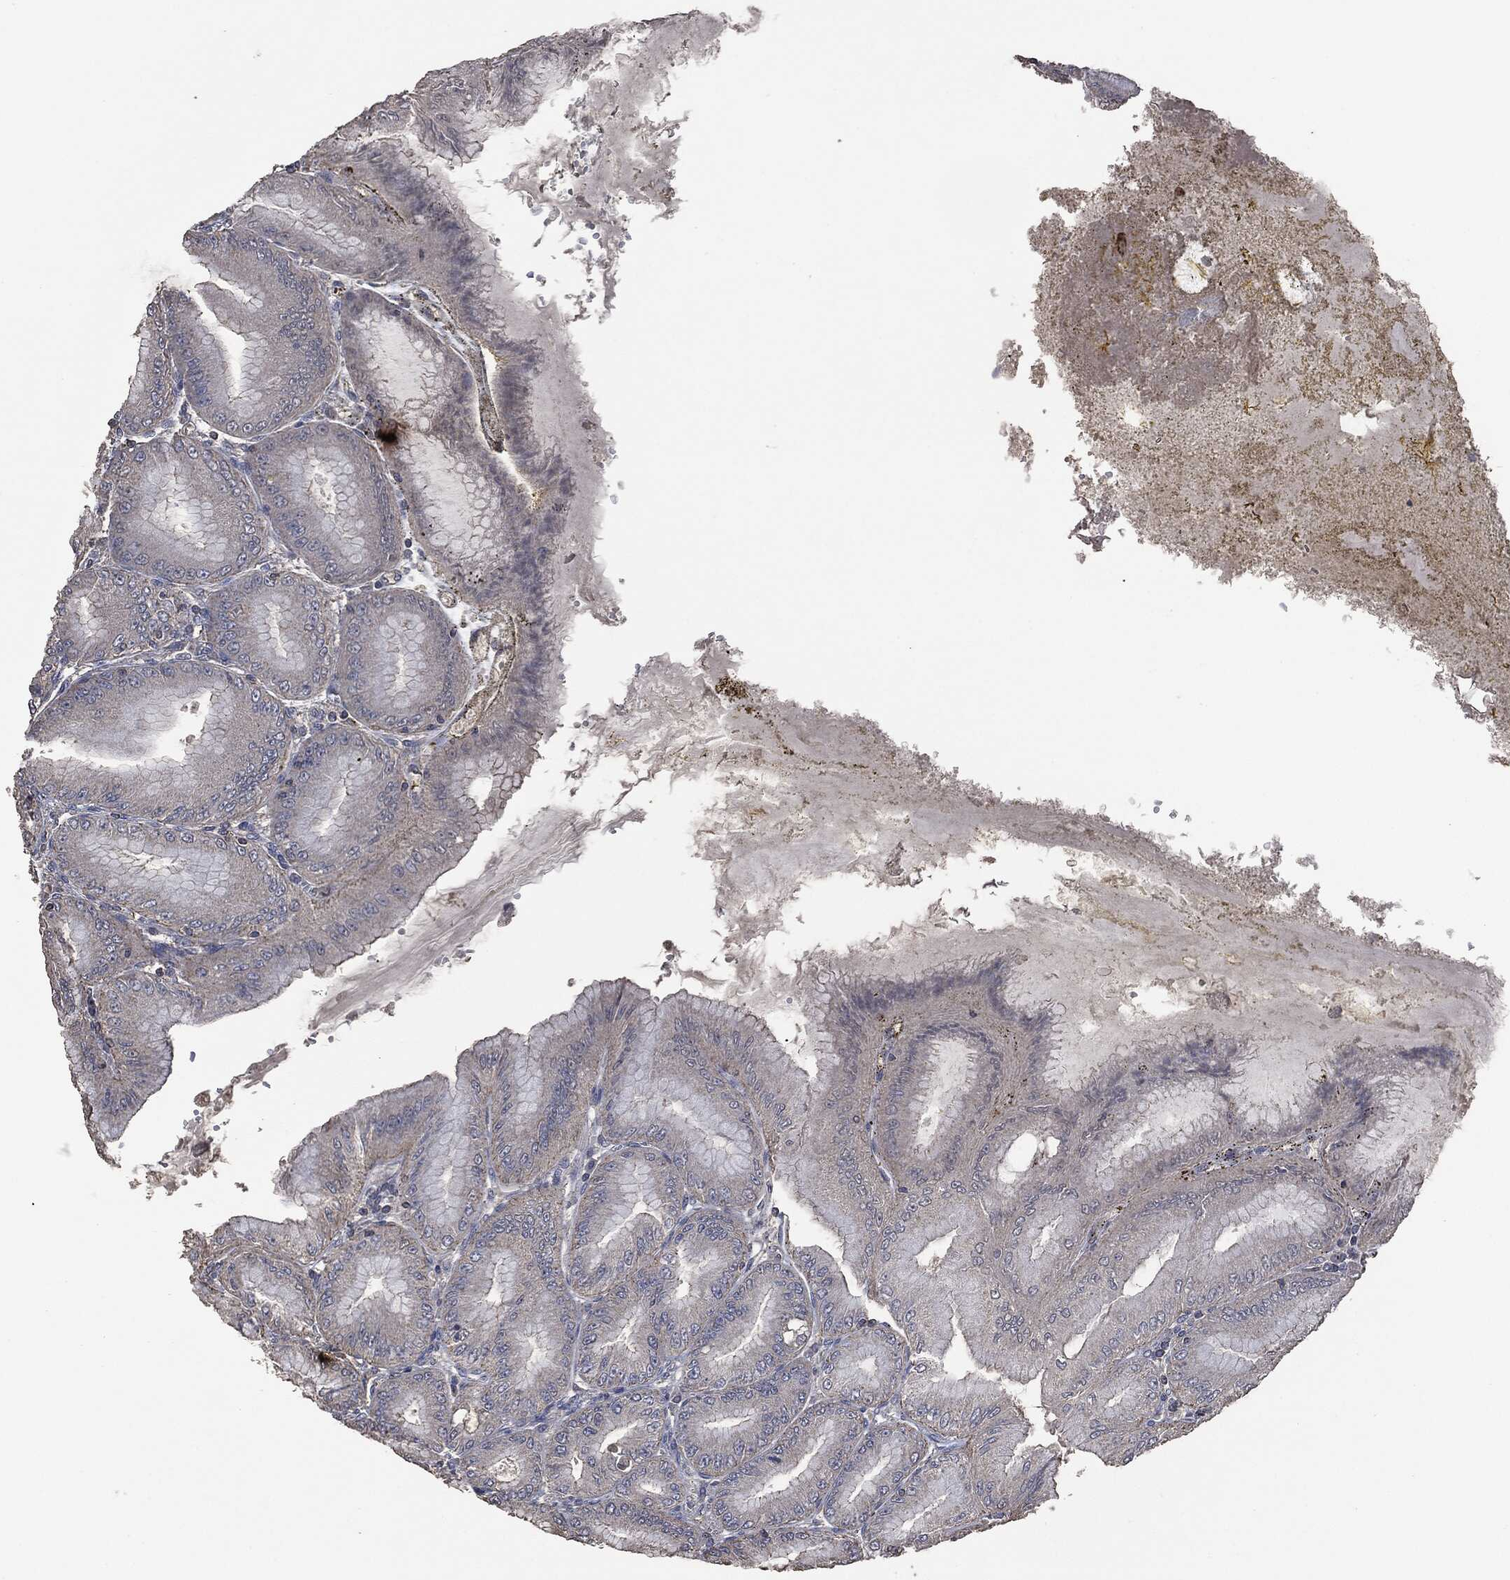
{"staining": {"intensity": "weak", "quantity": "<25%", "location": "cytoplasmic/membranous"}, "tissue": "stomach", "cell_type": "Glandular cells", "image_type": "normal", "snomed": [{"axis": "morphology", "description": "Normal tissue, NOS"}, {"axis": "topography", "description": "Stomach"}], "caption": "A histopathology image of human stomach is negative for staining in glandular cells.", "gene": "MSLN", "patient": {"sex": "male", "age": 71}}